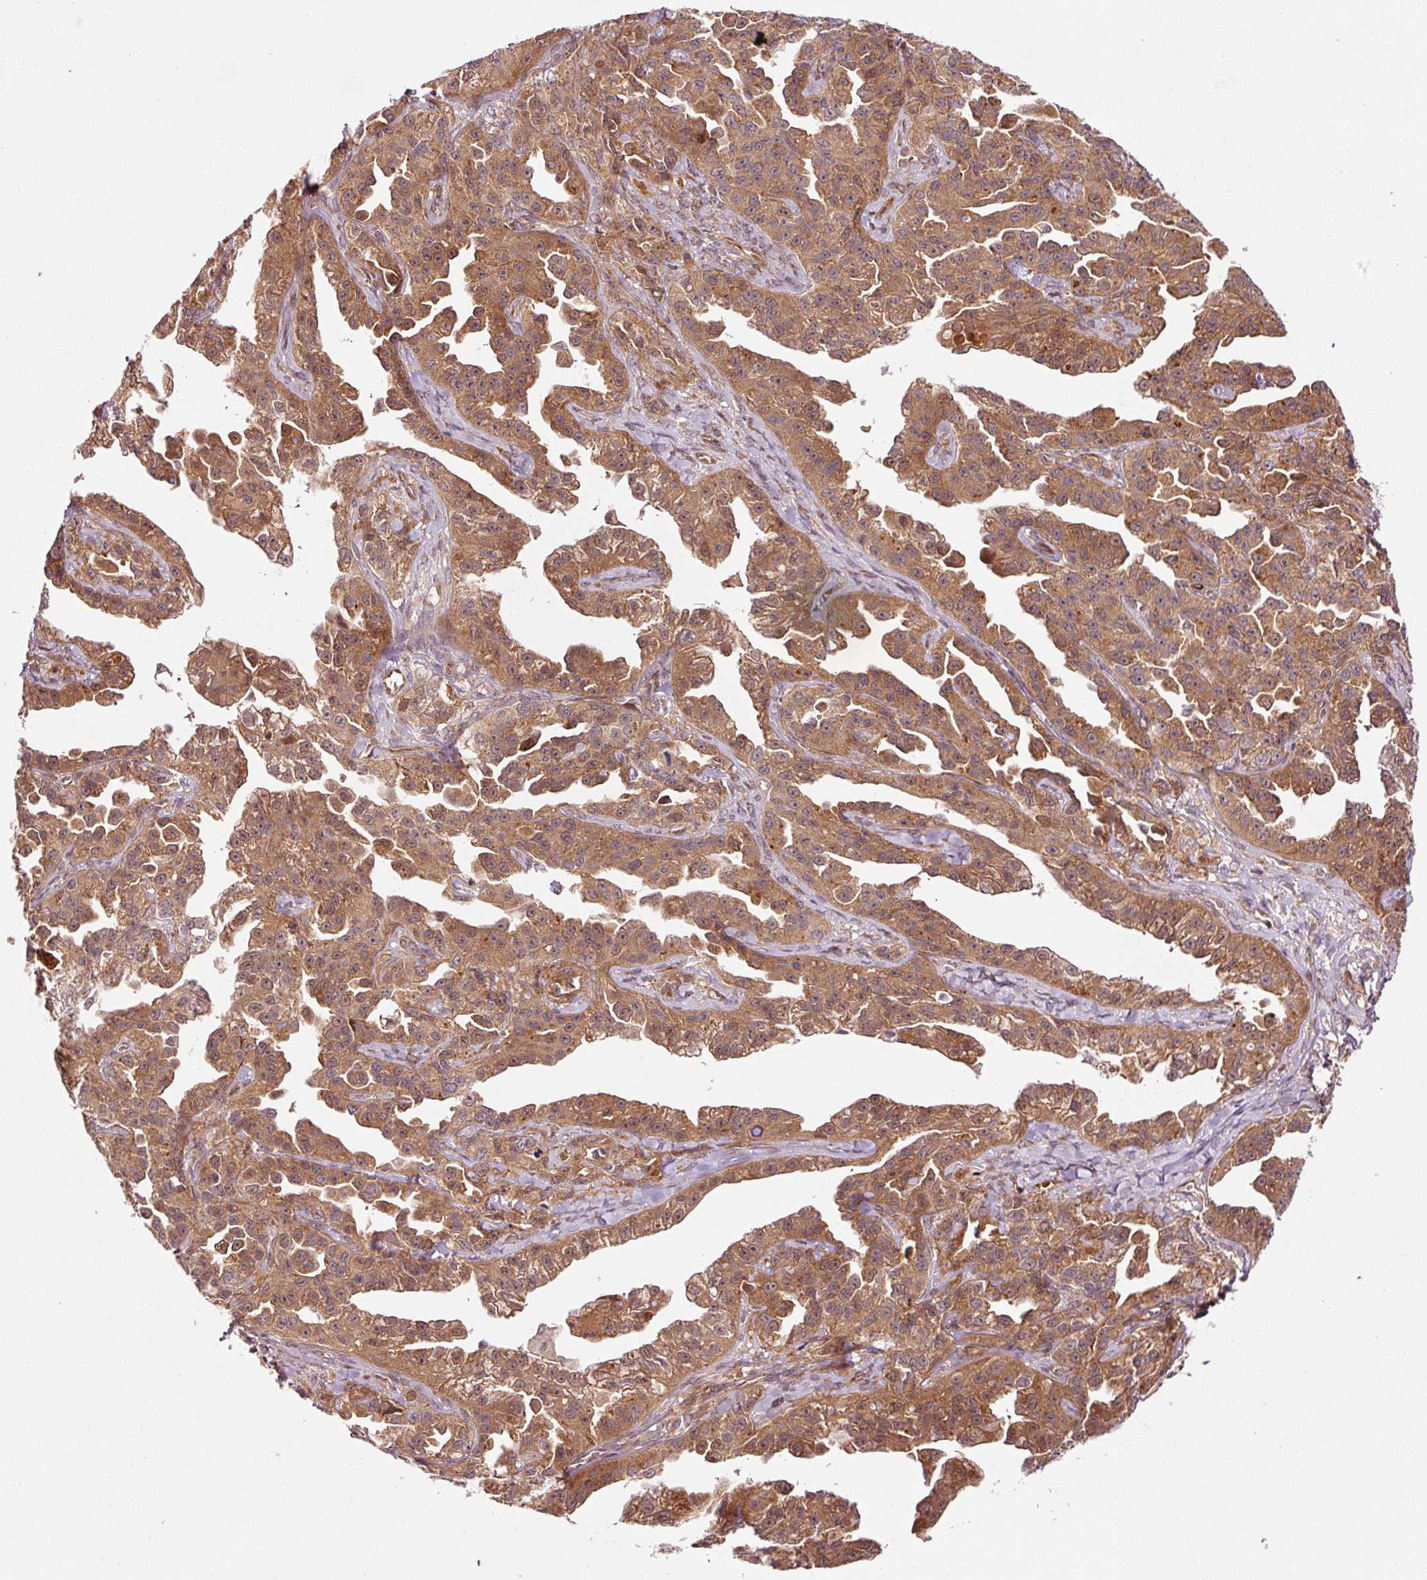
{"staining": {"intensity": "strong", "quantity": ">75%", "location": "cytoplasmic/membranous,nuclear"}, "tissue": "ovarian cancer", "cell_type": "Tumor cells", "image_type": "cancer", "snomed": [{"axis": "morphology", "description": "Cystadenocarcinoma, serous, NOS"}, {"axis": "topography", "description": "Ovary"}], "caption": "This photomicrograph shows immunohistochemistry staining of ovarian serous cystadenocarcinoma, with high strong cytoplasmic/membranous and nuclear expression in about >75% of tumor cells.", "gene": "PPP1R14B", "patient": {"sex": "female", "age": 75}}